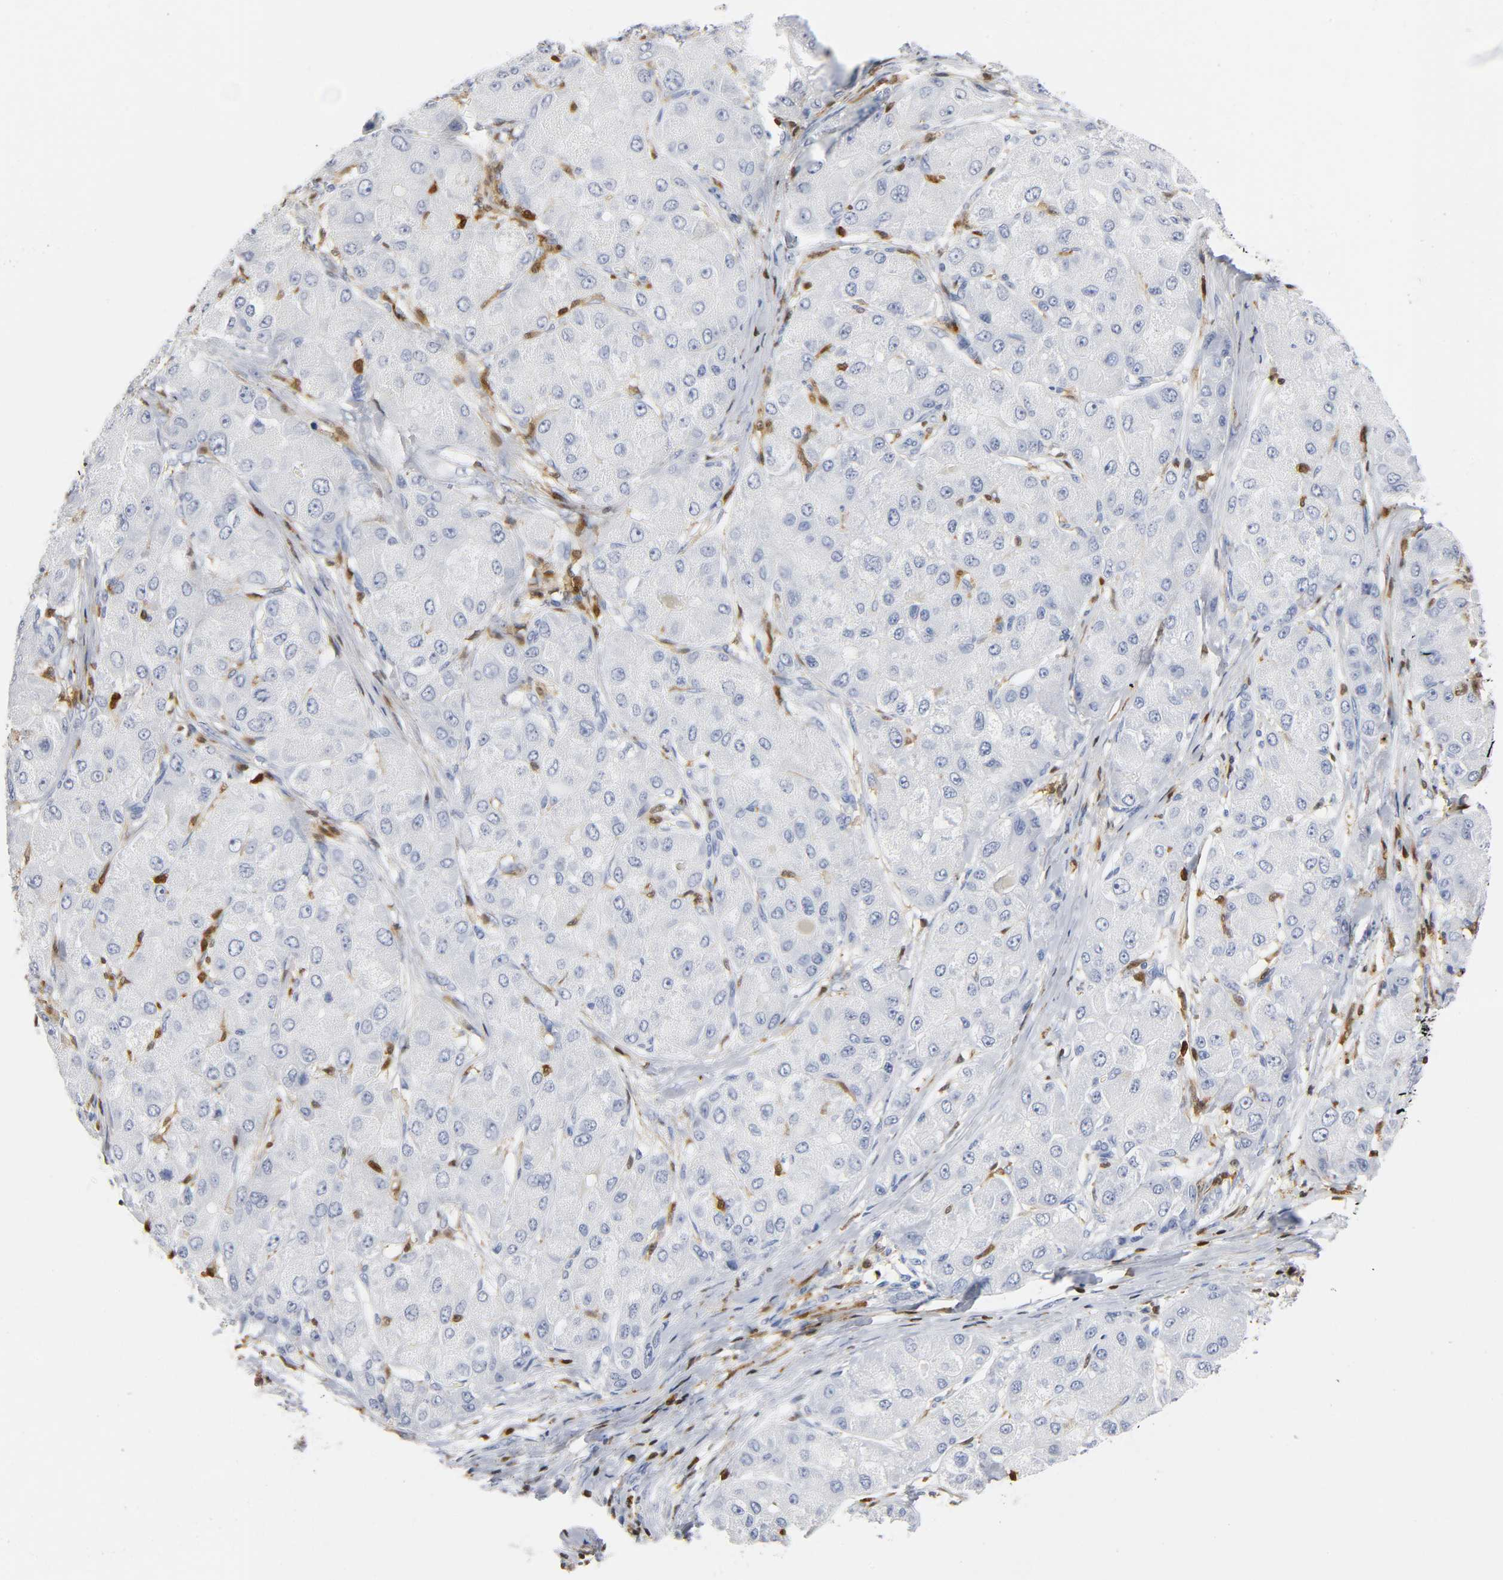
{"staining": {"intensity": "negative", "quantity": "none", "location": "none"}, "tissue": "liver cancer", "cell_type": "Tumor cells", "image_type": "cancer", "snomed": [{"axis": "morphology", "description": "Carcinoma, Hepatocellular, NOS"}, {"axis": "topography", "description": "Liver"}], "caption": "Image shows no significant protein staining in tumor cells of hepatocellular carcinoma (liver).", "gene": "DOK2", "patient": {"sex": "male", "age": 80}}